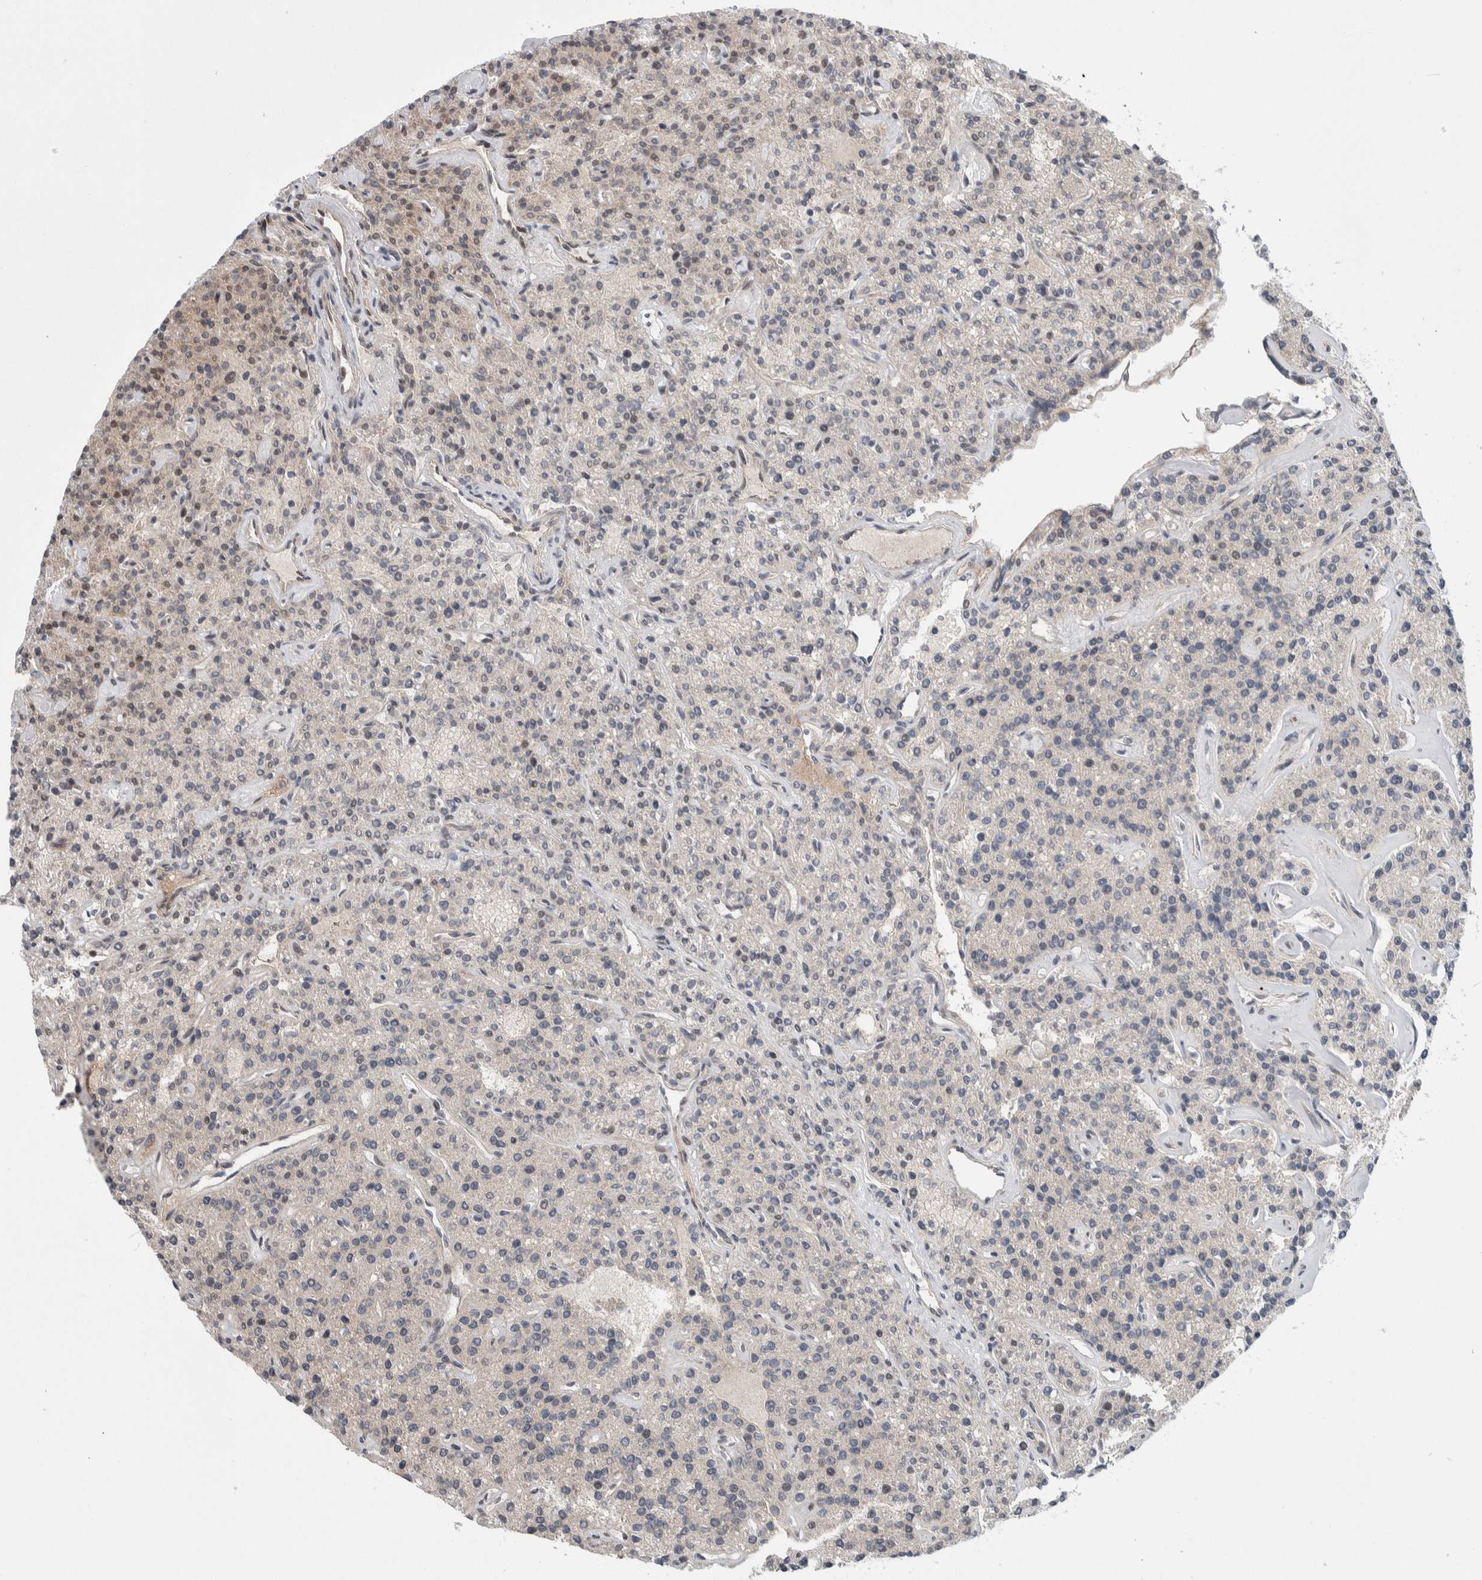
{"staining": {"intensity": "weak", "quantity": "25%-75%", "location": "cytoplasmic/membranous"}, "tissue": "parathyroid gland", "cell_type": "Glandular cells", "image_type": "normal", "snomed": [{"axis": "morphology", "description": "Normal tissue, NOS"}, {"axis": "topography", "description": "Parathyroid gland"}], "caption": "Weak cytoplasmic/membranous expression for a protein is present in about 25%-75% of glandular cells of normal parathyroid gland using IHC.", "gene": "PTPA", "patient": {"sex": "male", "age": 46}}